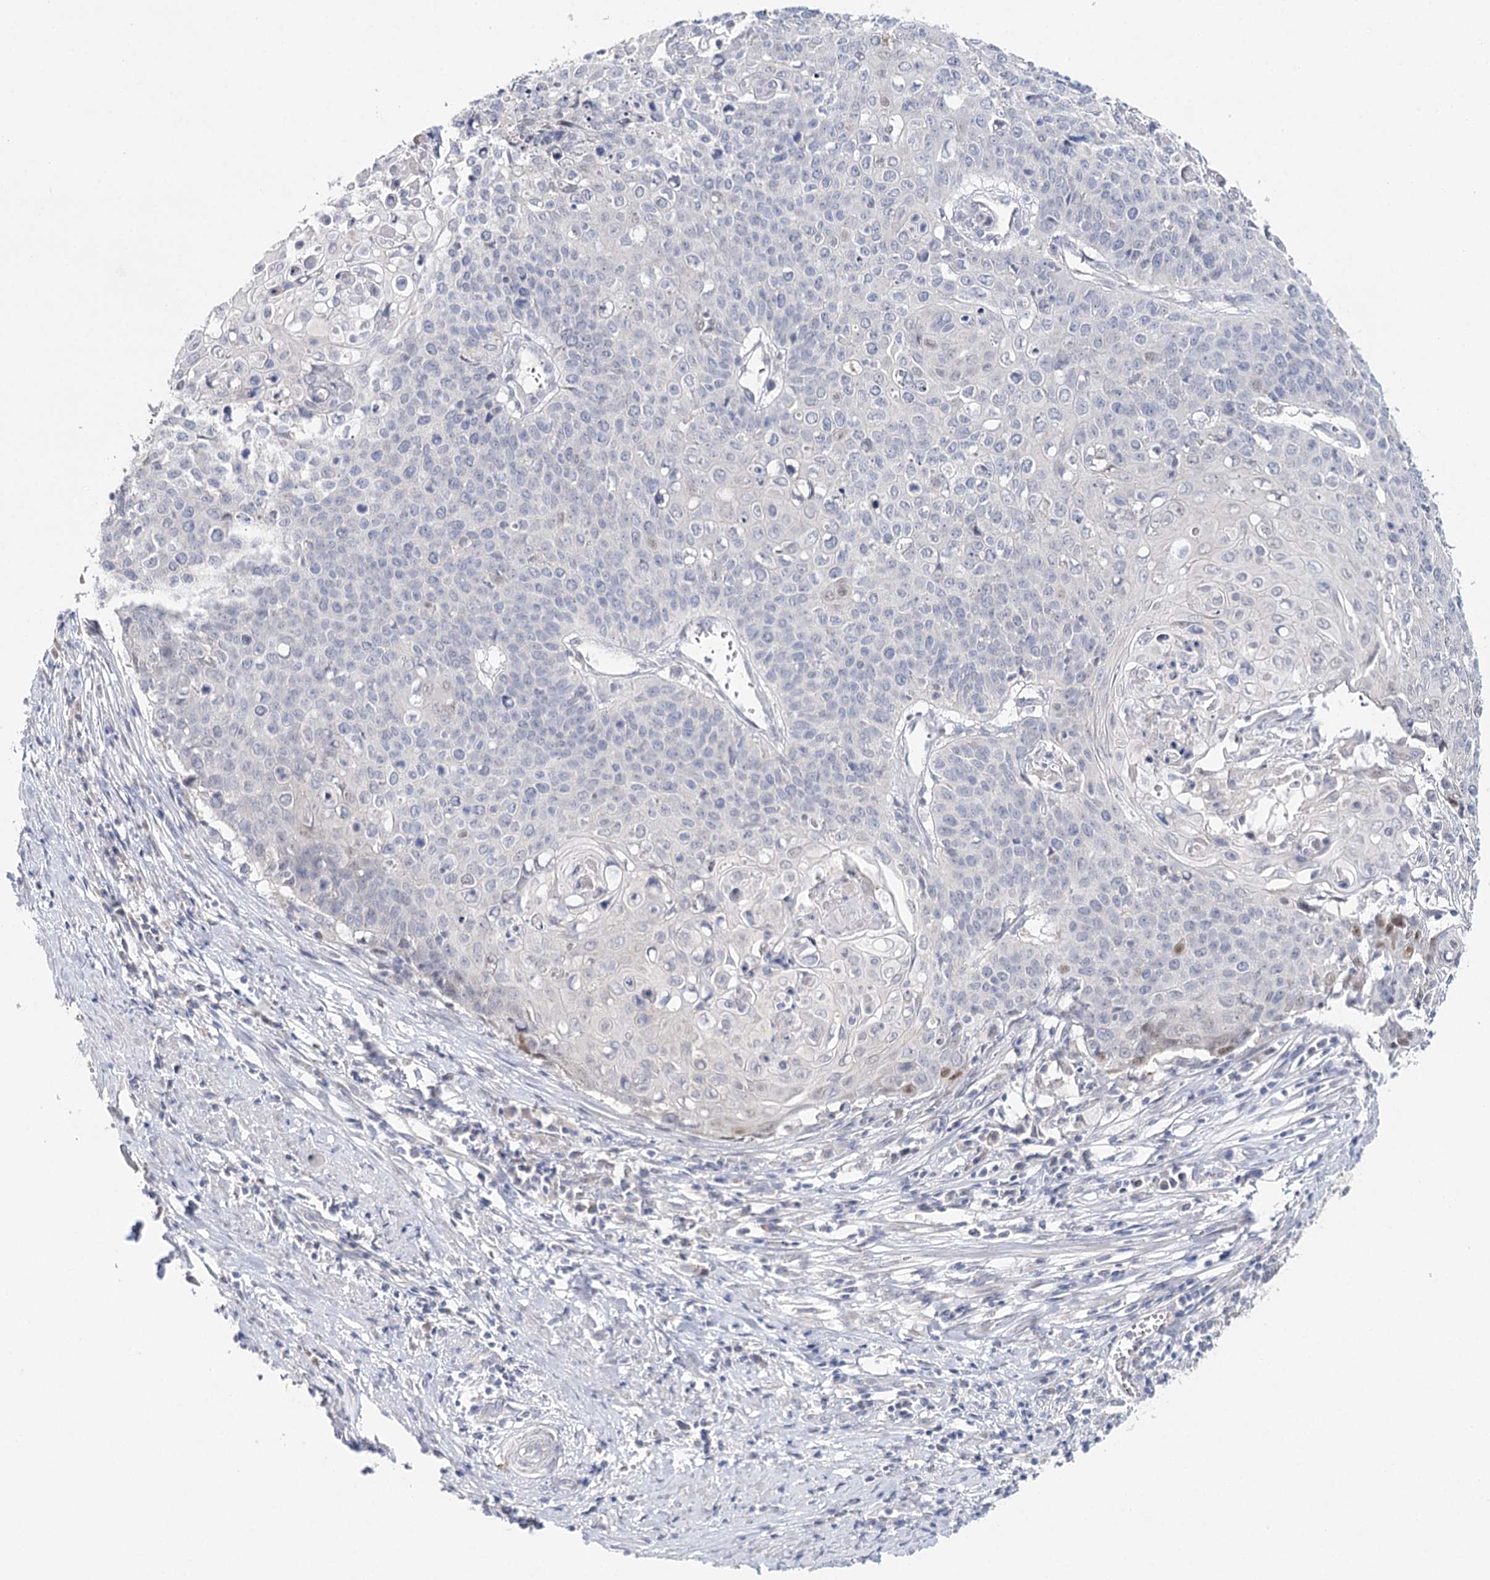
{"staining": {"intensity": "negative", "quantity": "none", "location": "none"}, "tissue": "cervical cancer", "cell_type": "Tumor cells", "image_type": "cancer", "snomed": [{"axis": "morphology", "description": "Squamous cell carcinoma, NOS"}, {"axis": "topography", "description": "Cervix"}], "caption": "Cervical cancer was stained to show a protein in brown. There is no significant positivity in tumor cells. The staining was performed using DAB to visualize the protein expression in brown, while the nuclei were stained in blue with hematoxylin (Magnification: 20x).", "gene": "TP53", "patient": {"sex": "female", "age": 39}}